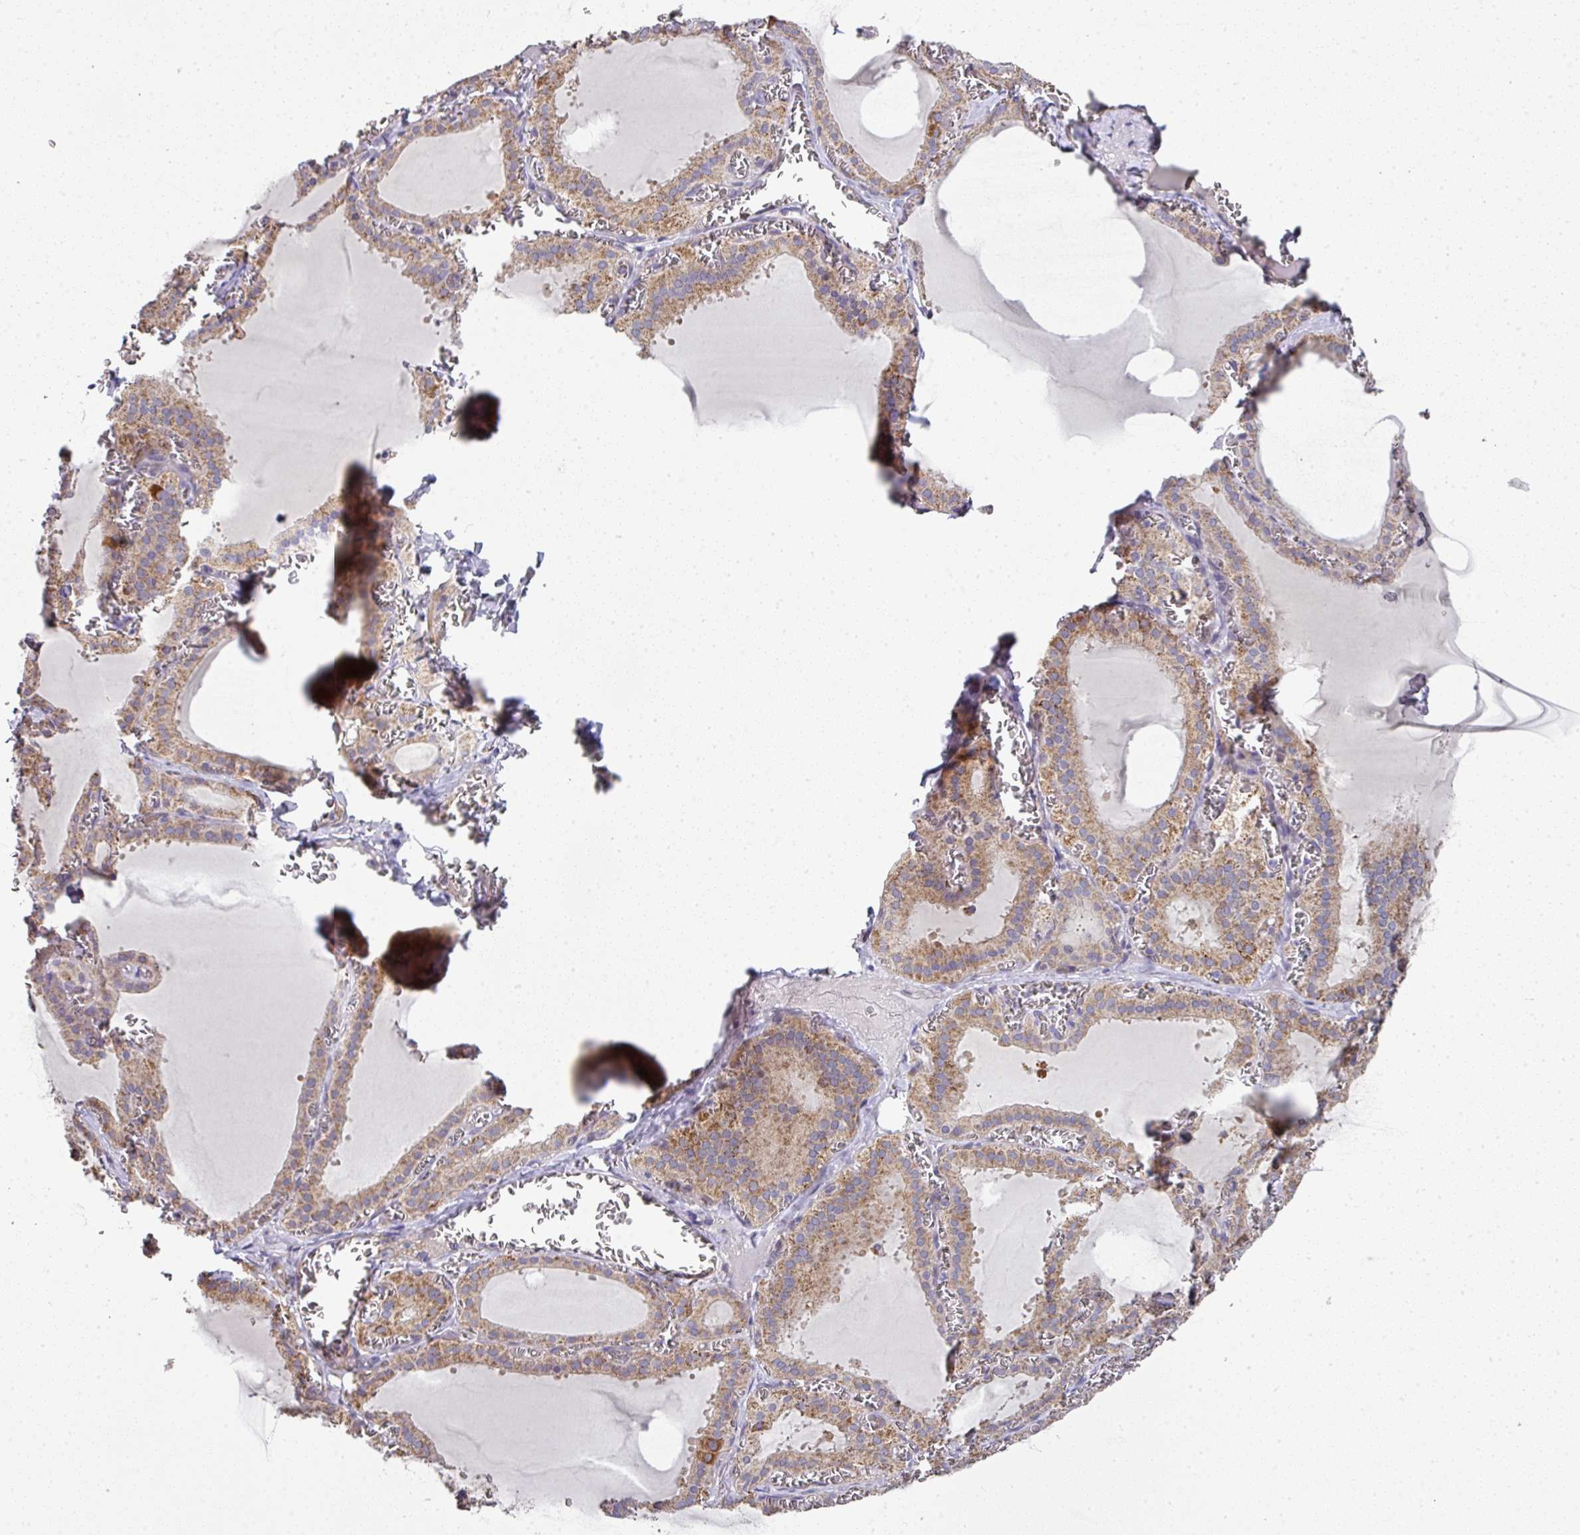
{"staining": {"intensity": "moderate", "quantity": ">75%", "location": "cytoplasmic/membranous"}, "tissue": "thyroid gland", "cell_type": "Glandular cells", "image_type": "normal", "snomed": [{"axis": "morphology", "description": "Normal tissue, NOS"}, {"axis": "topography", "description": "Thyroid gland"}], "caption": "IHC histopathology image of benign thyroid gland: thyroid gland stained using immunohistochemistry reveals medium levels of moderate protein expression localized specifically in the cytoplasmic/membranous of glandular cells, appearing as a cytoplasmic/membranous brown color.", "gene": "STK35", "patient": {"sex": "female", "age": 30}}